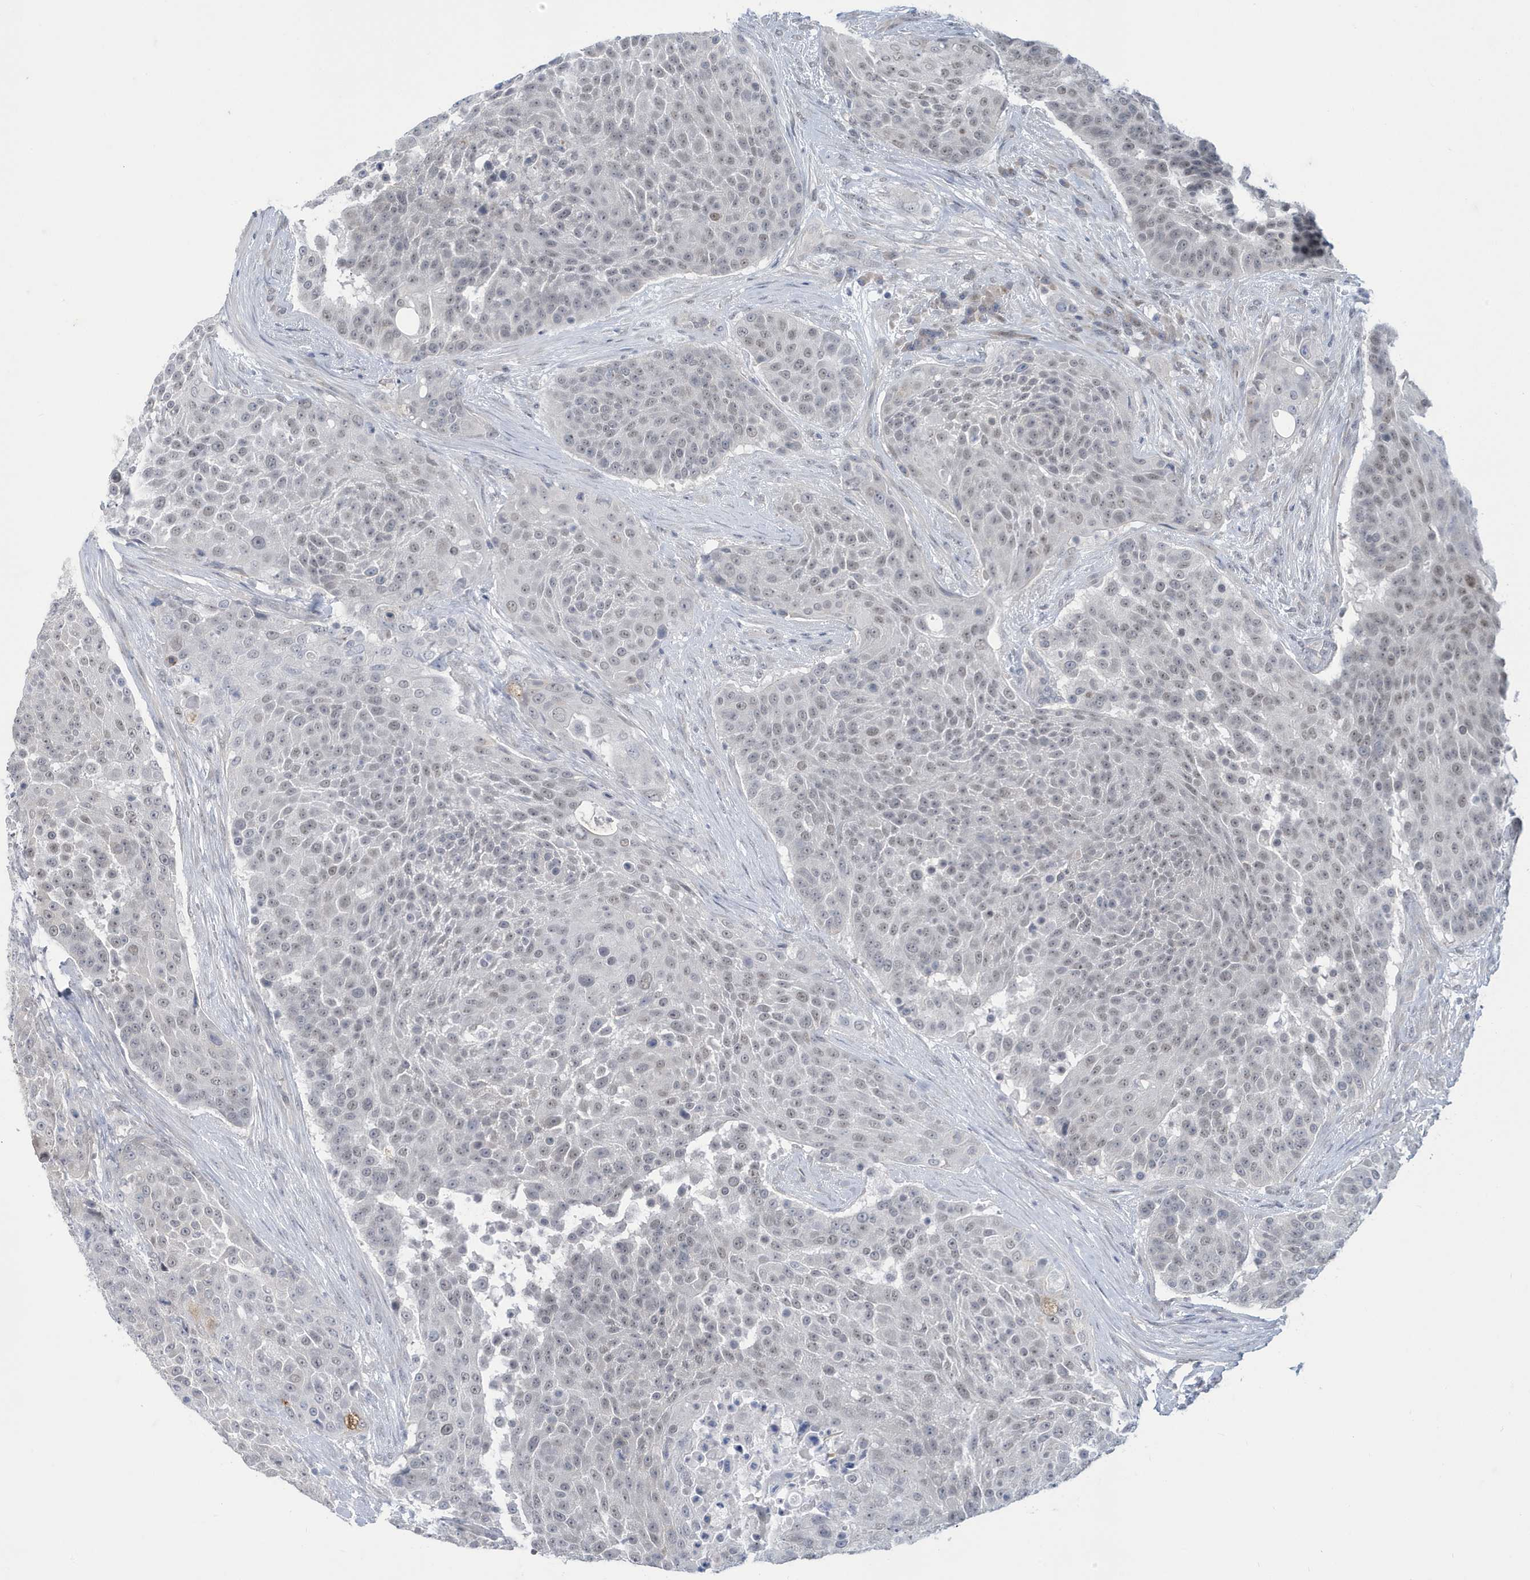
{"staining": {"intensity": "weak", "quantity": "25%-75%", "location": "nuclear"}, "tissue": "urothelial cancer", "cell_type": "Tumor cells", "image_type": "cancer", "snomed": [{"axis": "morphology", "description": "Urothelial carcinoma, High grade"}, {"axis": "topography", "description": "Urinary bladder"}], "caption": "A brown stain highlights weak nuclear staining of a protein in human high-grade urothelial carcinoma tumor cells.", "gene": "ZNF654", "patient": {"sex": "female", "age": 63}}